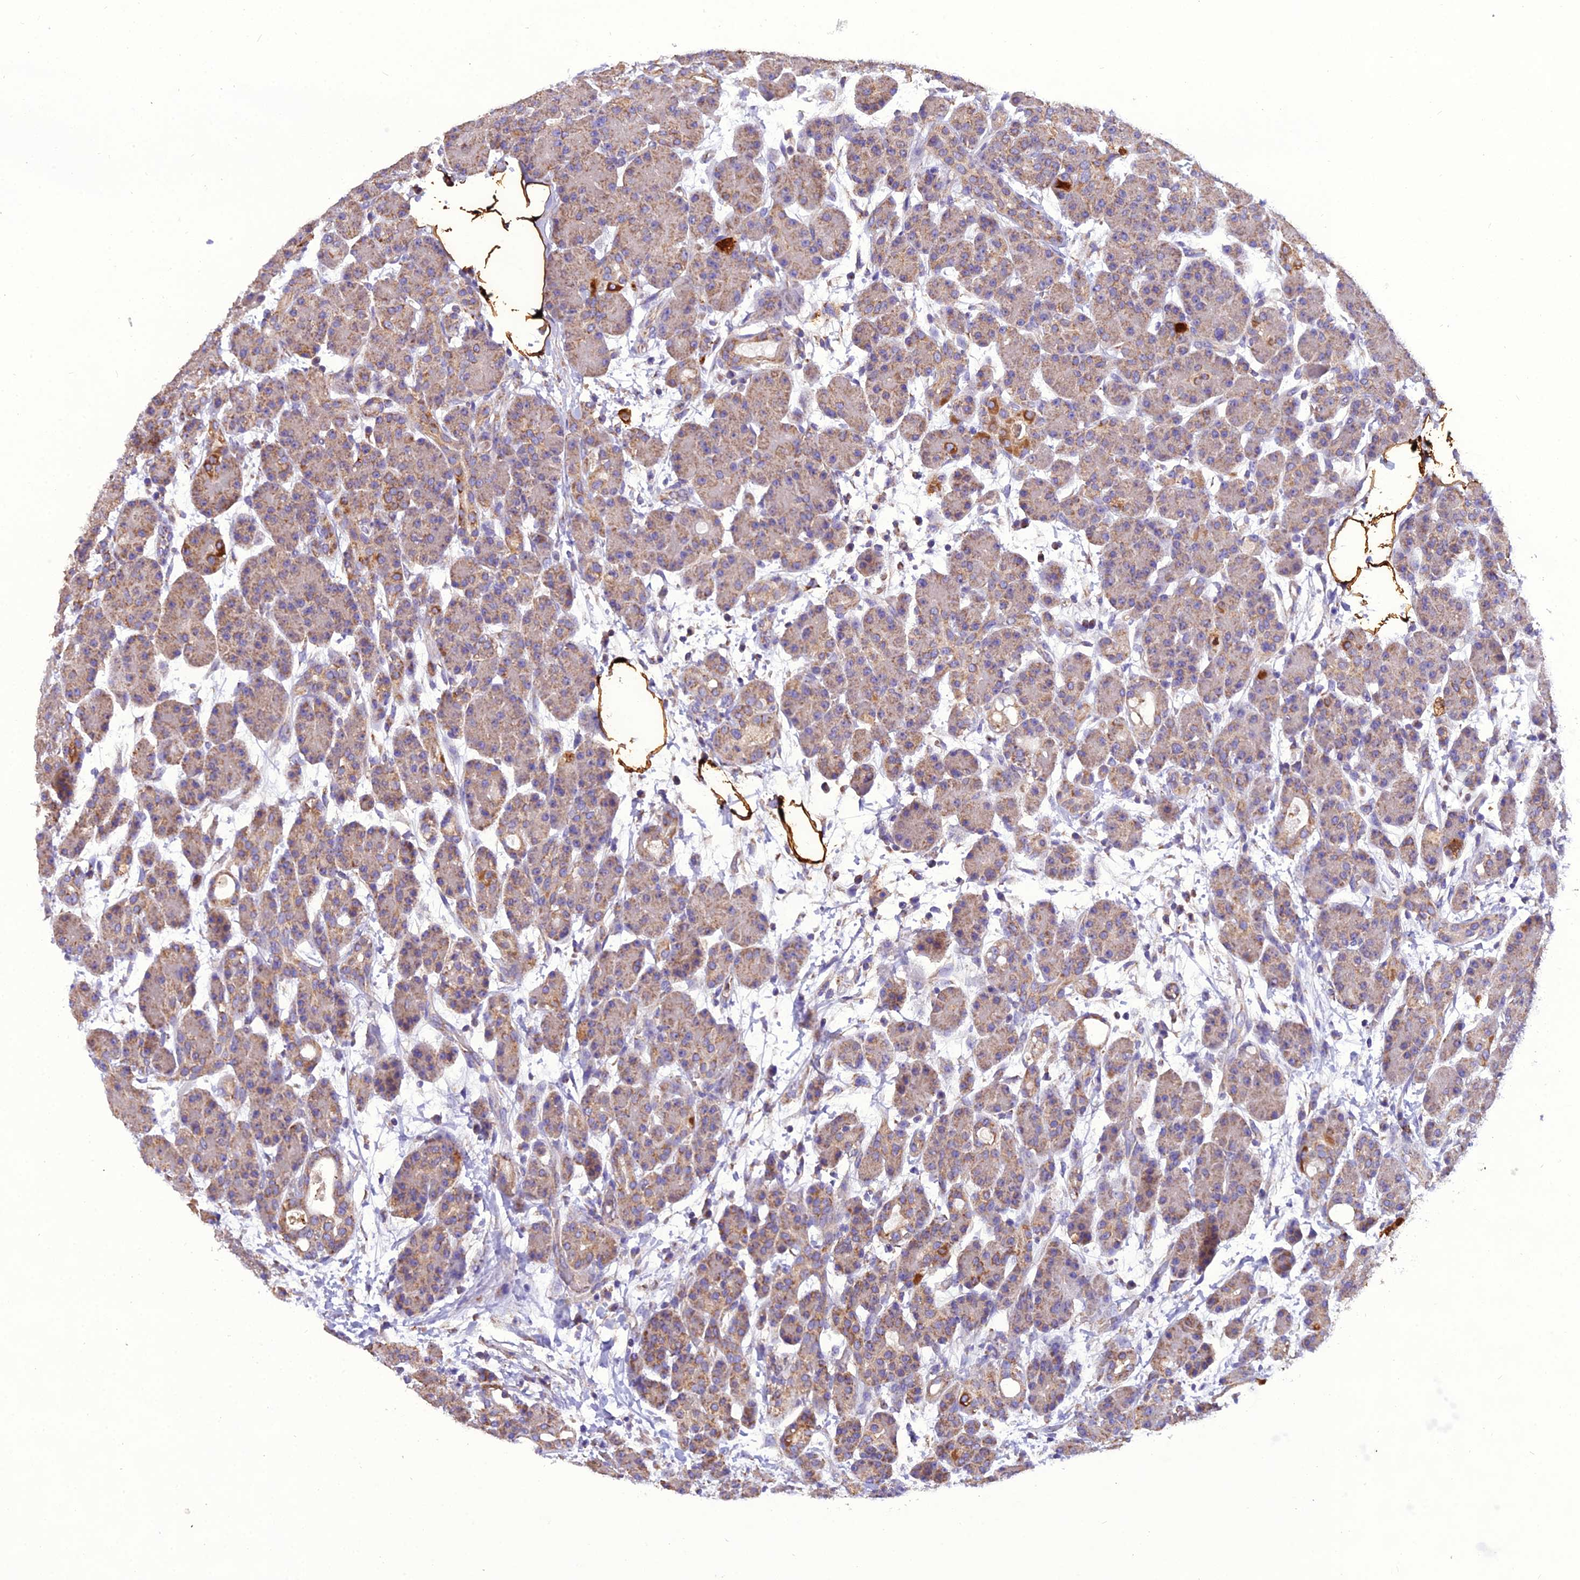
{"staining": {"intensity": "moderate", "quantity": "25%-75%", "location": "cytoplasmic/membranous"}, "tissue": "pancreas", "cell_type": "Exocrine glandular cells", "image_type": "normal", "snomed": [{"axis": "morphology", "description": "Normal tissue, NOS"}, {"axis": "topography", "description": "Pancreas"}], "caption": "Immunohistochemical staining of benign human pancreas displays 25%-75% levels of moderate cytoplasmic/membranous protein expression in about 25%-75% of exocrine glandular cells.", "gene": "GPD1", "patient": {"sex": "male", "age": 63}}